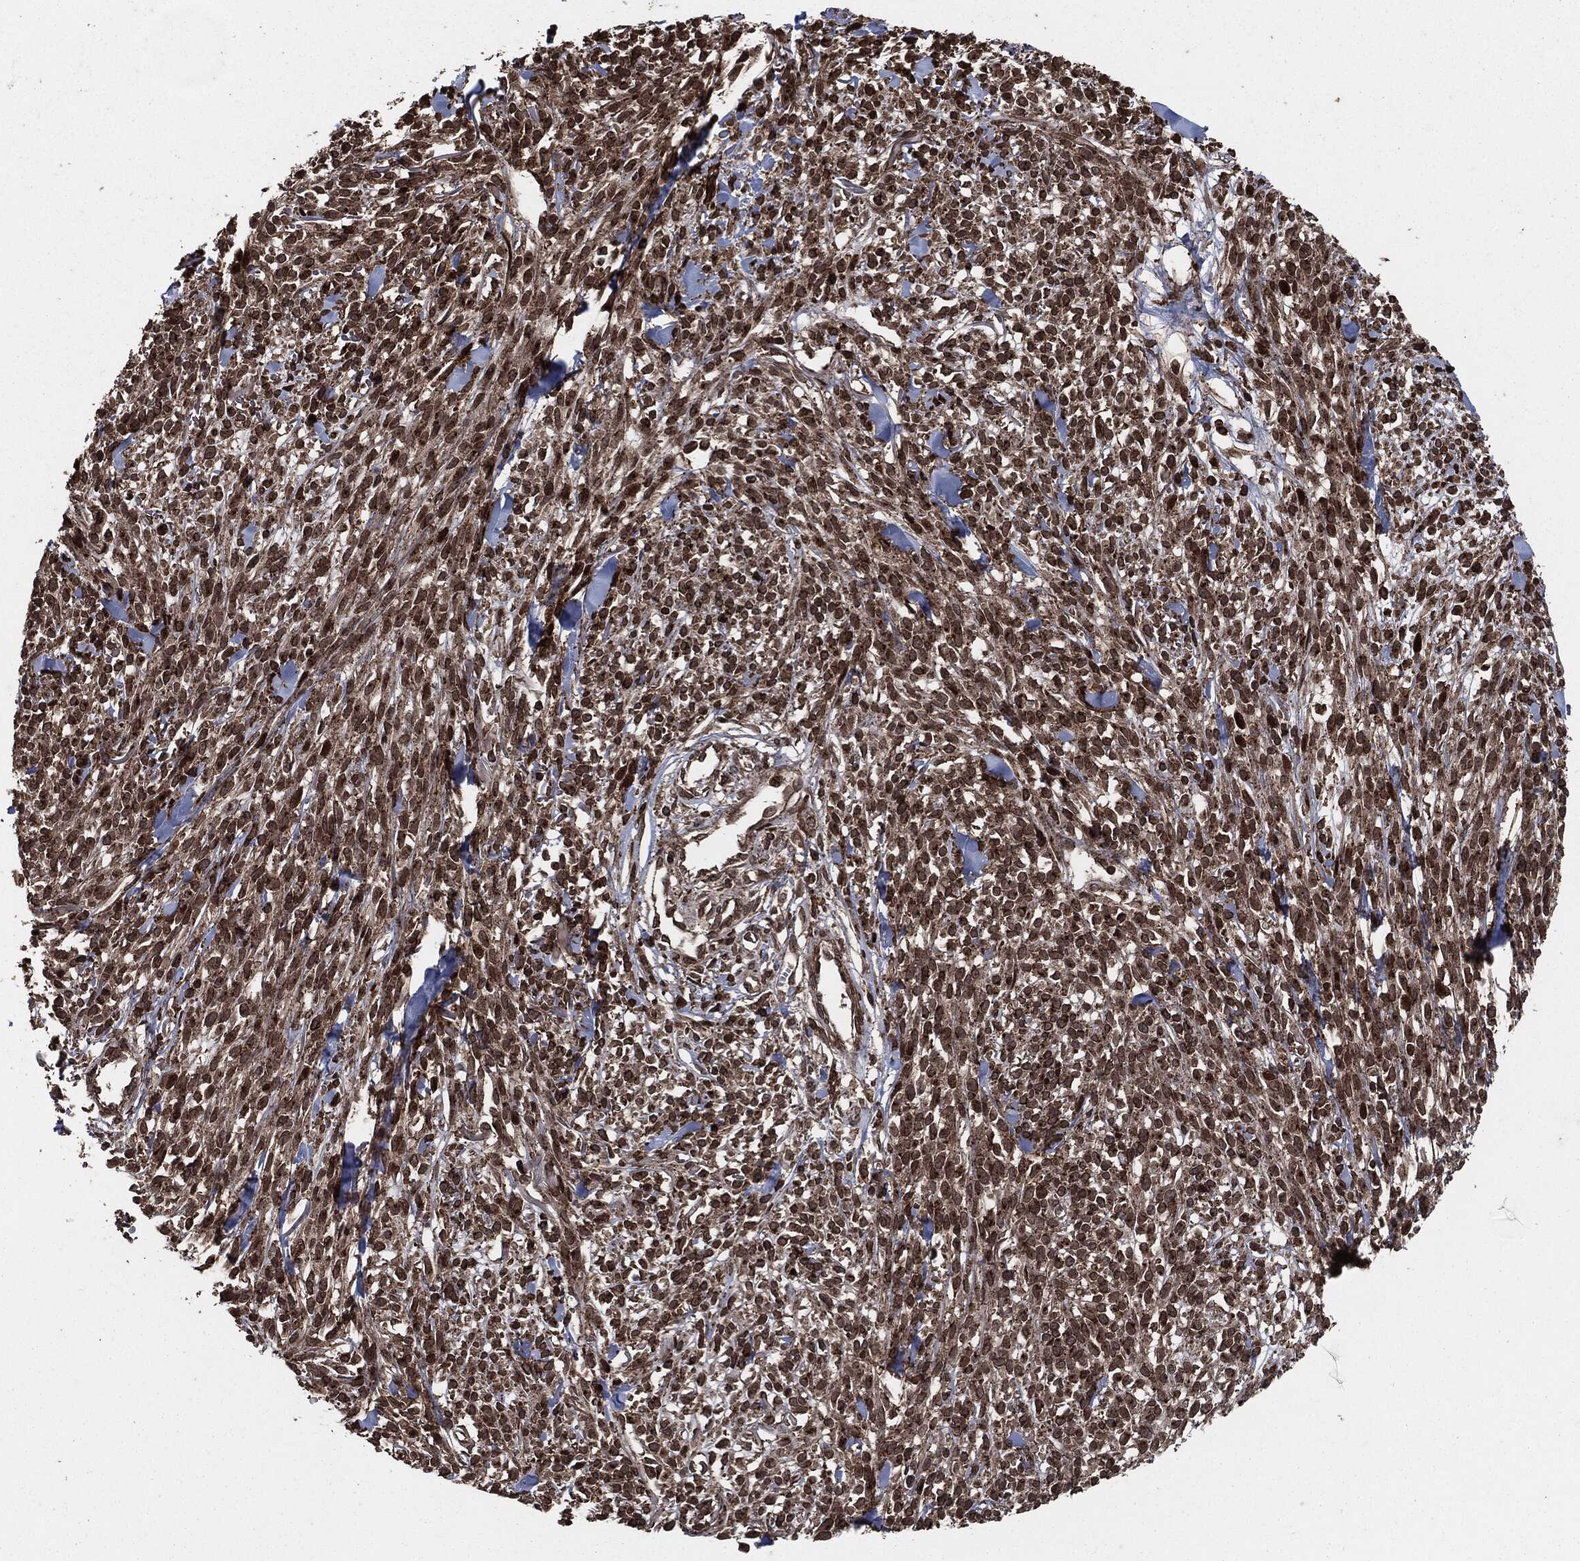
{"staining": {"intensity": "moderate", "quantity": ">75%", "location": "cytoplasmic/membranous"}, "tissue": "melanoma", "cell_type": "Tumor cells", "image_type": "cancer", "snomed": [{"axis": "morphology", "description": "Malignant melanoma, NOS"}, {"axis": "topography", "description": "Skin"}, {"axis": "topography", "description": "Skin of trunk"}], "caption": "Protein staining of malignant melanoma tissue displays moderate cytoplasmic/membranous staining in about >75% of tumor cells.", "gene": "IFIT1", "patient": {"sex": "male", "age": 74}}